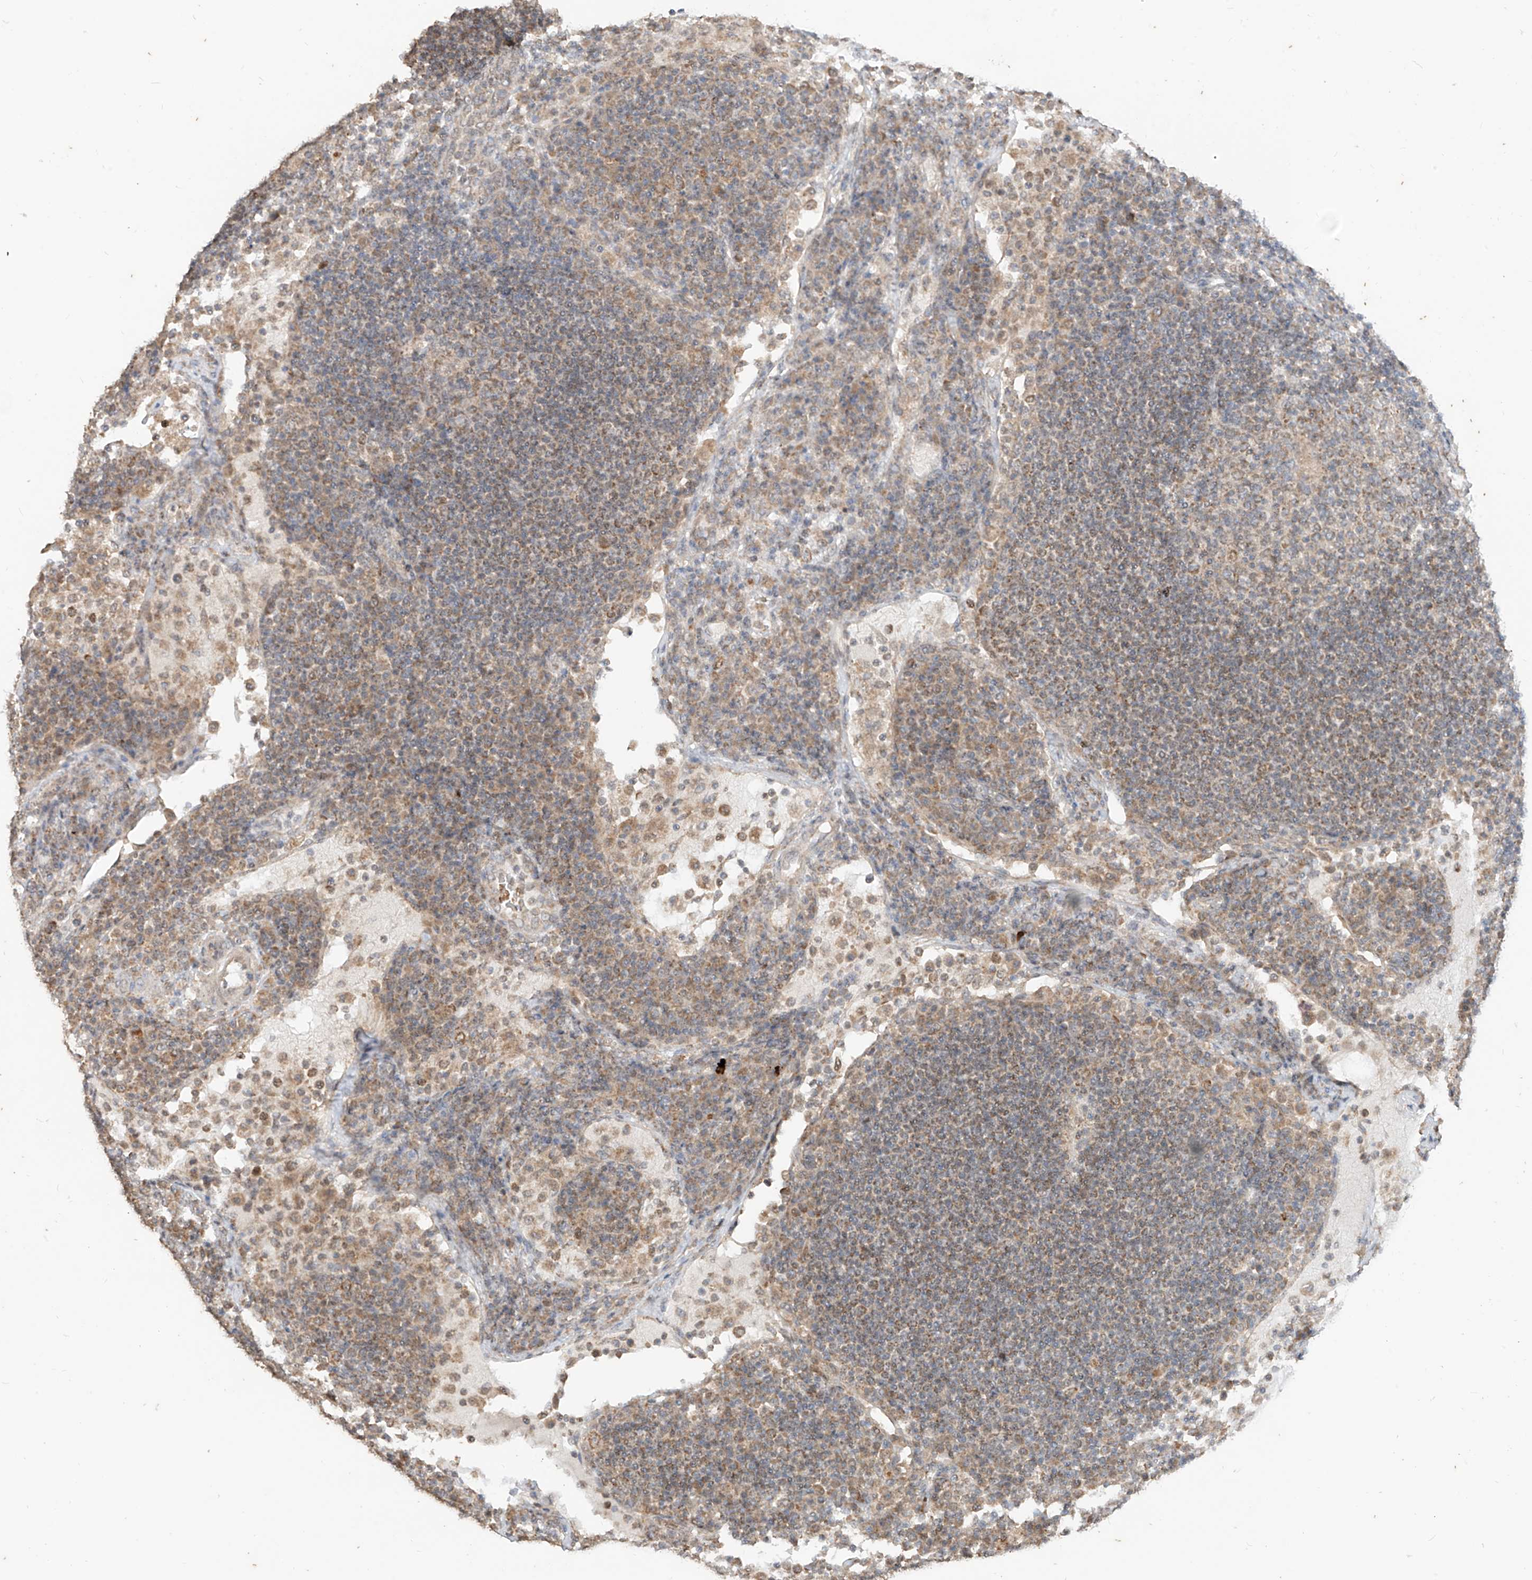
{"staining": {"intensity": "moderate", "quantity": "<25%", "location": "cytoplasmic/membranous"}, "tissue": "lymph node", "cell_type": "Germinal center cells", "image_type": "normal", "snomed": [{"axis": "morphology", "description": "Normal tissue, NOS"}, {"axis": "topography", "description": "Lymph node"}], "caption": "High-power microscopy captured an IHC histopathology image of unremarkable lymph node, revealing moderate cytoplasmic/membranous expression in about <25% of germinal center cells.", "gene": "MTUS2", "patient": {"sex": "female", "age": 53}}